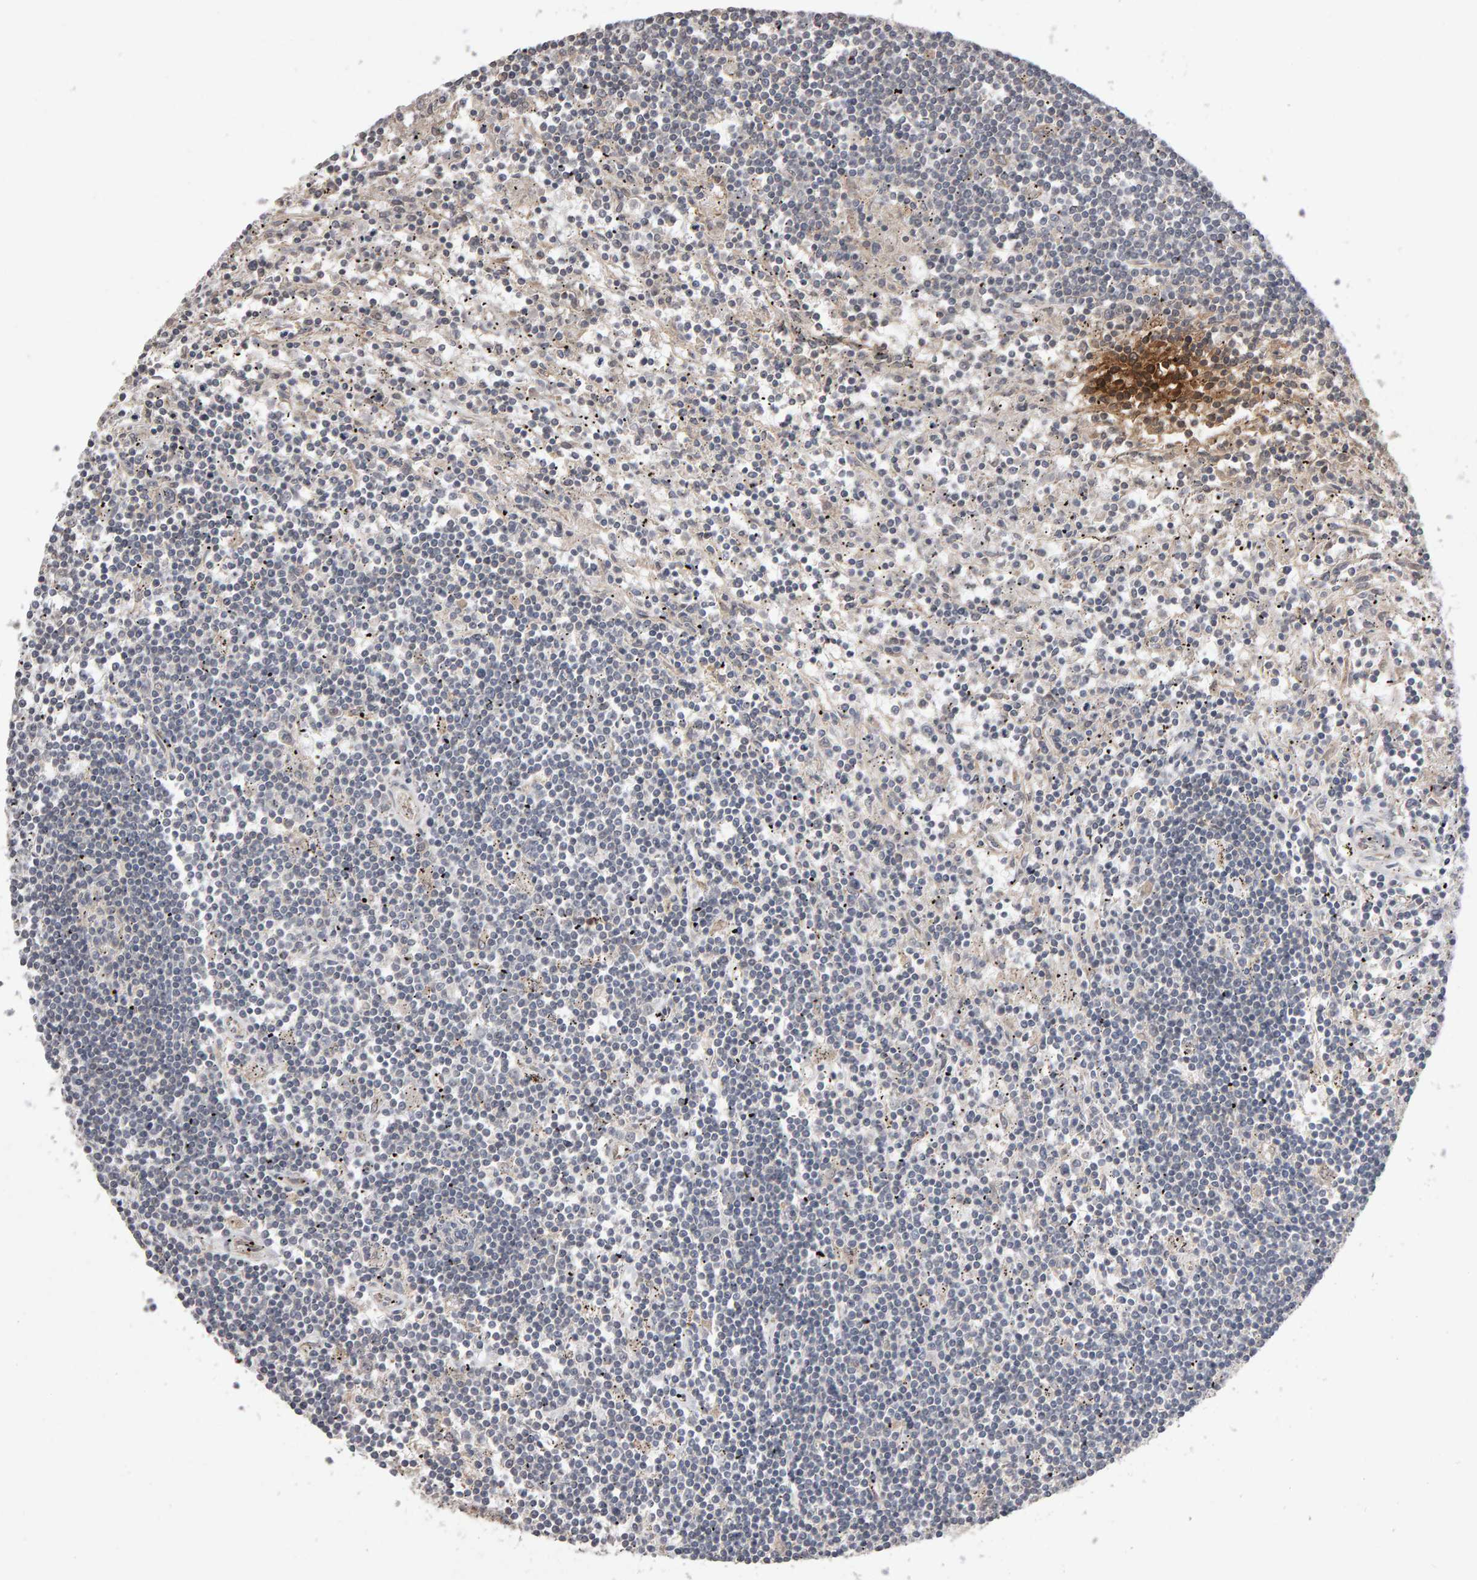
{"staining": {"intensity": "negative", "quantity": "none", "location": "none"}, "tissue": "lymphoma", "cell_type": "Tumor cells", "image_type": "cancer", "snomed": [{"axis": "morphology", "description": "Malignant lymphoma, non-Hodgkin's type, Low grade"}, {"axis": "topography", "description": "Spleen"}], "caption": "Tumor cells show no significant protein staining in lymphoma. (DAB immunohistochemistry (IHC) visualized using brightfield microscopy, high magnification).", "gene": "SCRIB", "patient": {"sex": "male", "age": 76}}